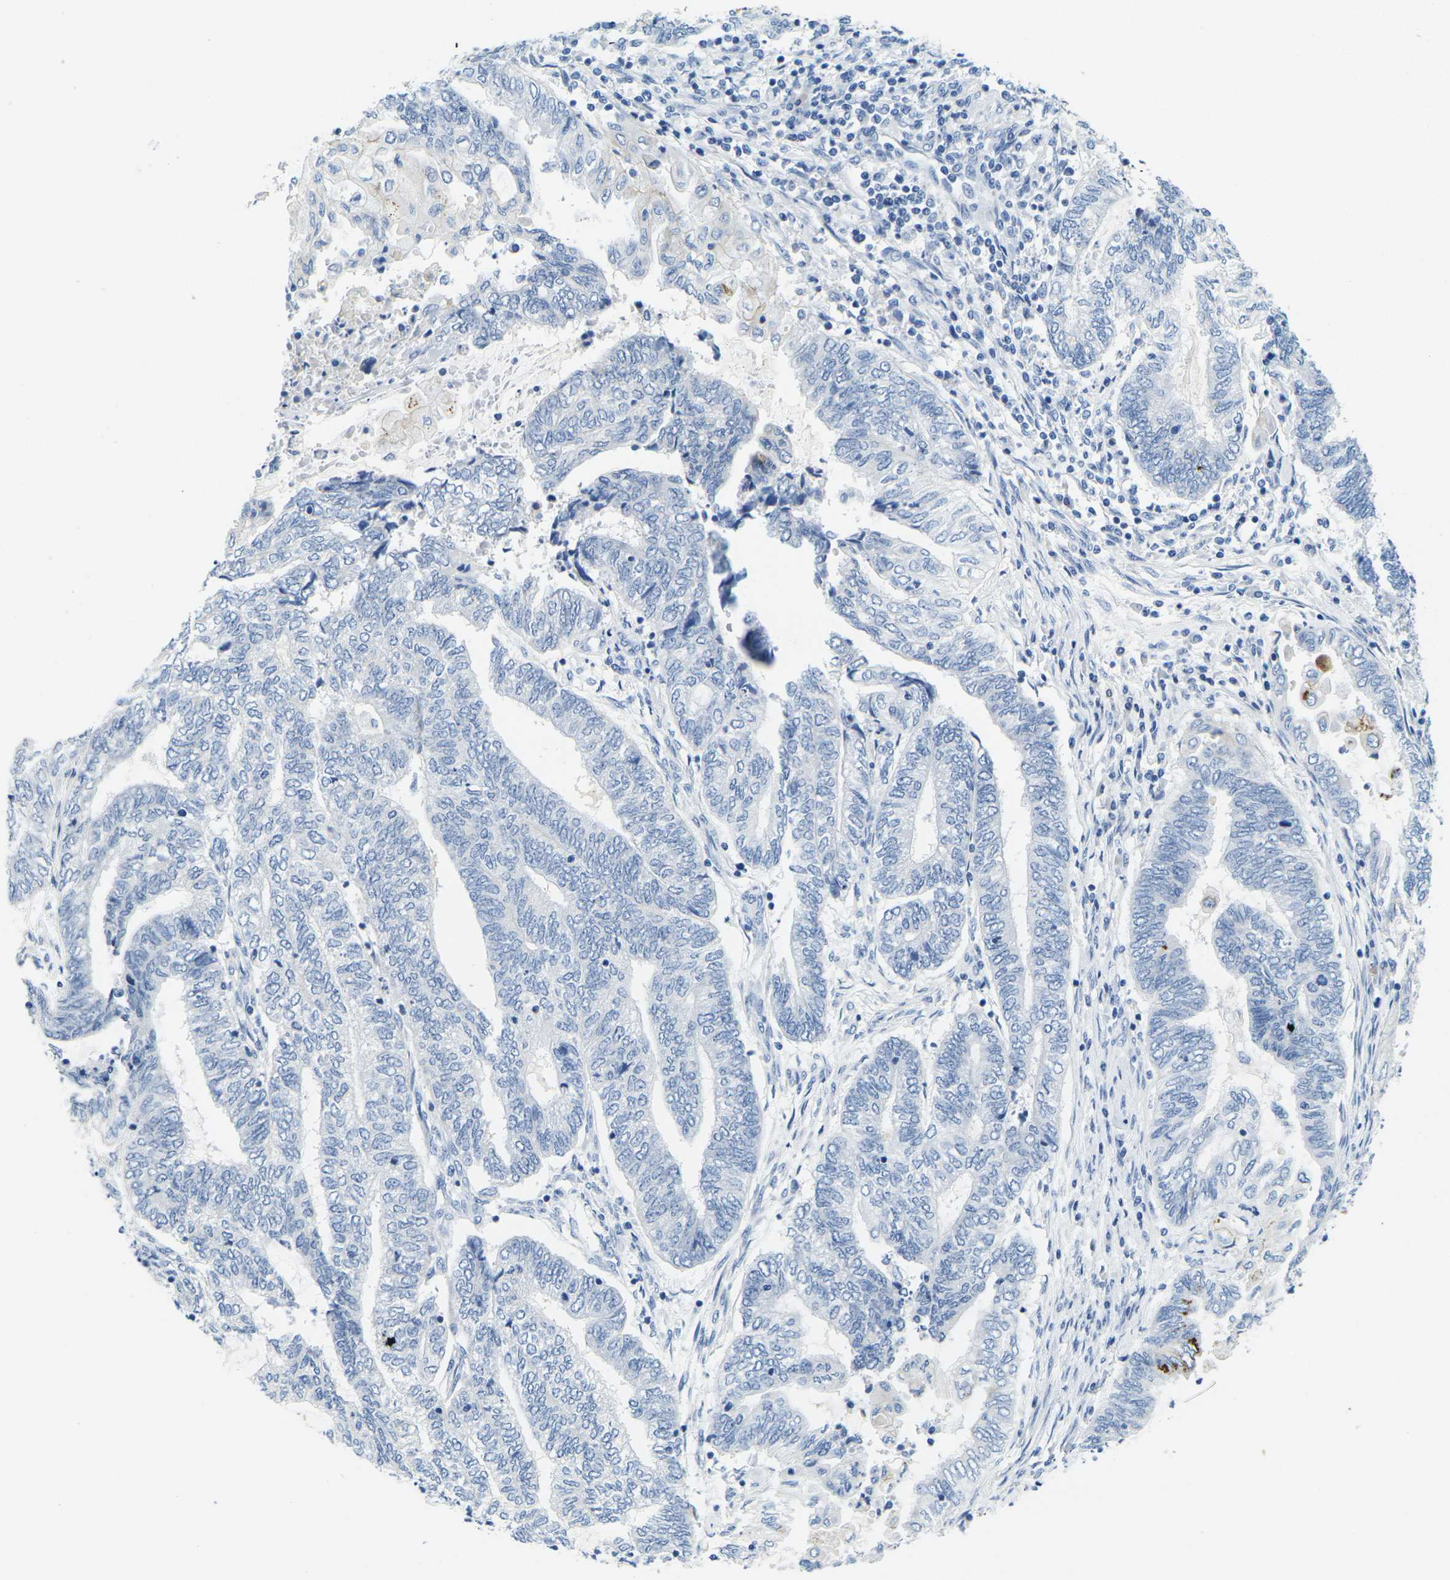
{"staining": {"intensity": "negative", "quantity": "none", "location": "none"}, "tissue": "endometrial cancer", "cell_type": "Tumor cells", "image_type": "cancer", "snomed": [{"axis": "morphology", "description": "Adenocarcinoma, NOS"}, {"axis": "topography", "description": "Uterus"}, {"axis": "topography", "description": "Endometrium"}], "caption": "Tumor cells are negative for brown protein staining in adenocarcinoma (endometrial). (DAB (3,3'-diaminobenzidine) immunohistochemistry visualized using brightfield microscopy, high magnification).", "gene": "FAM3D", "patient": {"sex": "female", "age": 70}}